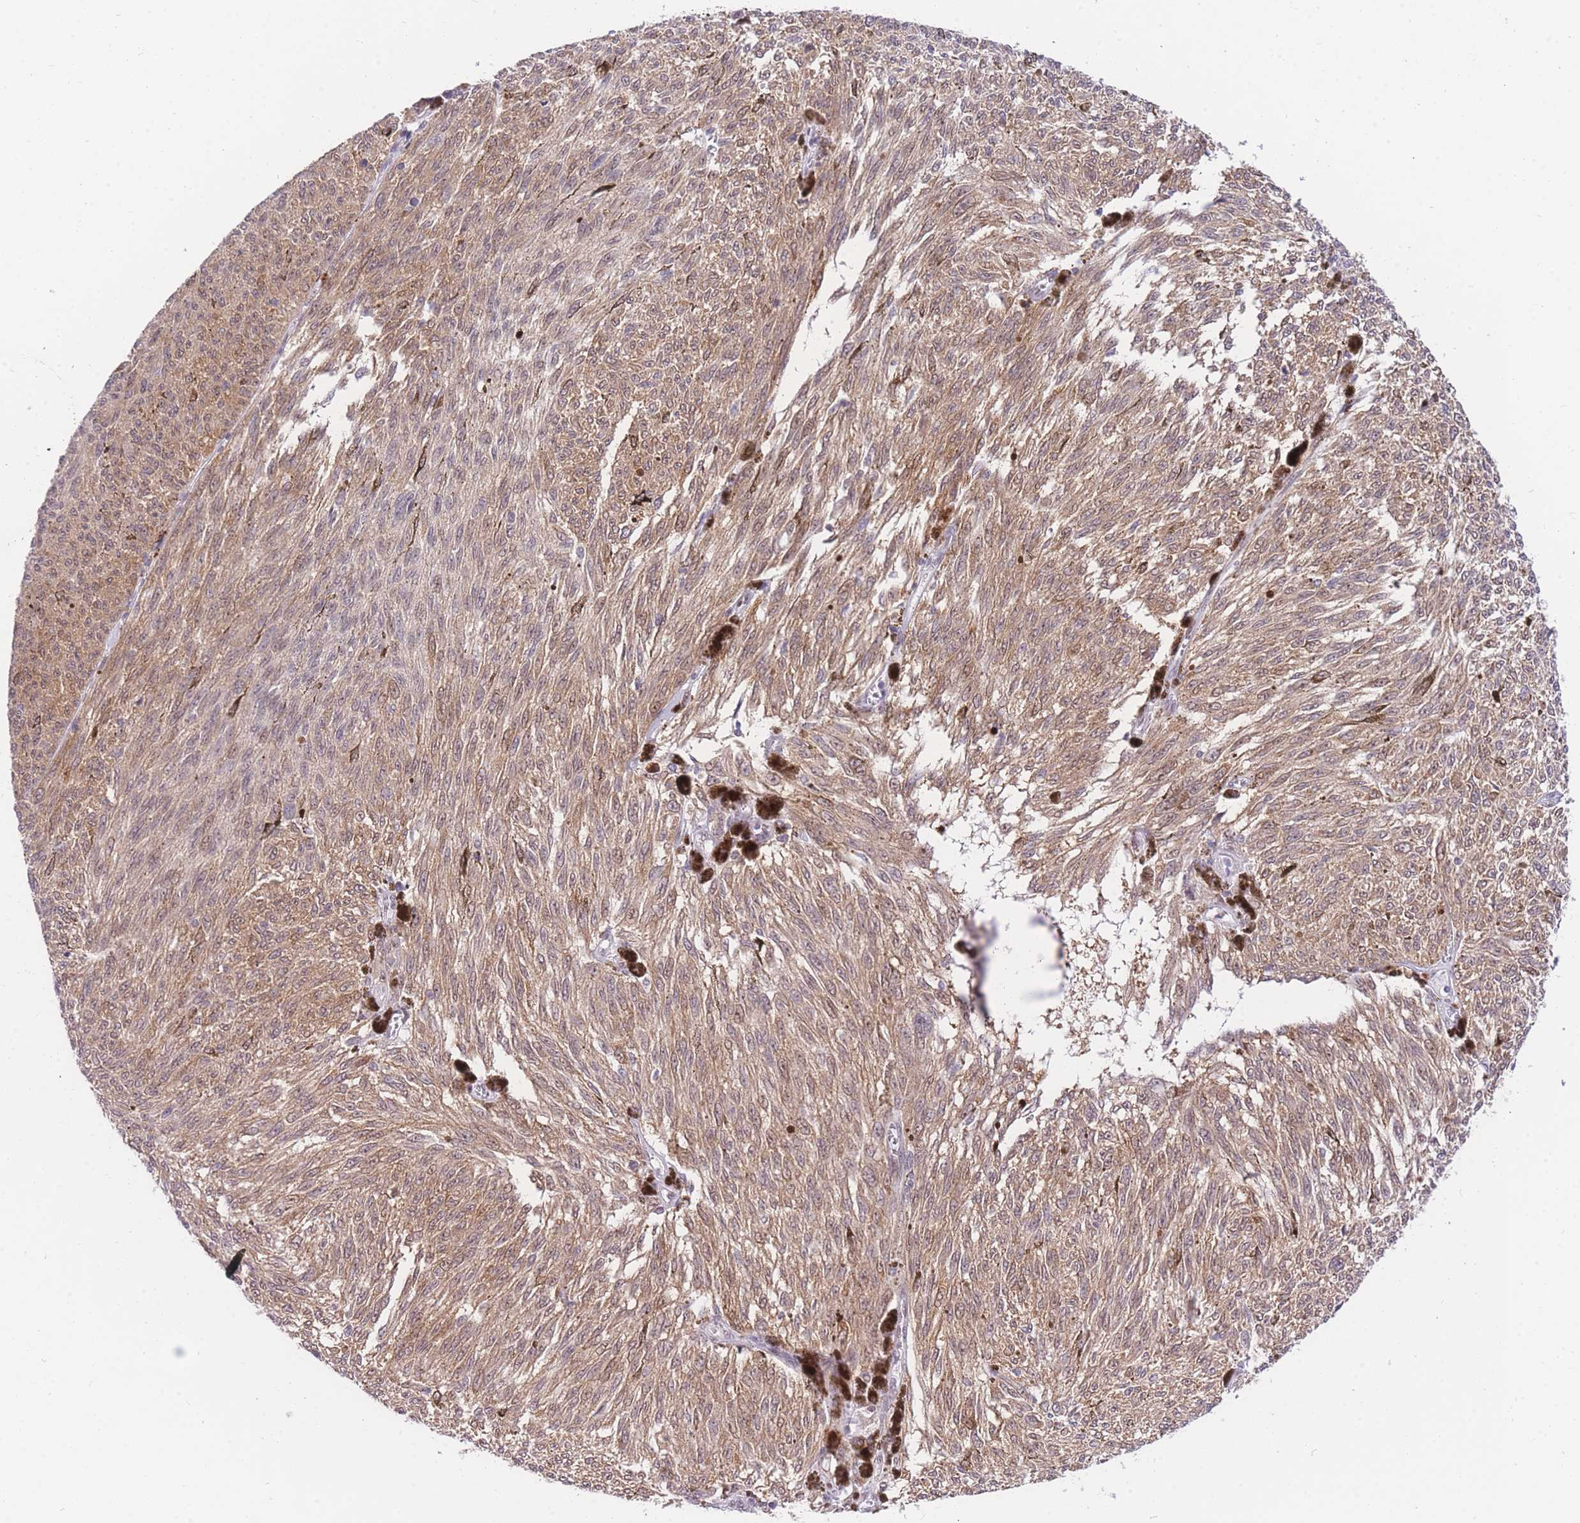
{"staining": {"intensity": "moderate", "quantity": ">75%", "location": "cytoplasmic/membranous,nuclear"}, "tissue": "melanoma", "cell_type": "Tumor cells", "image_type": "cancer", "snomed": [{"axis": "morphology", "description": "Malignant melanoma, NOS"}, {"axis": "topography", "description": "Skin"}], "caption": "Immunohistochemical staining of human melanoma displays medium levels of moderate cytoplasmic/membranous and nuclear protein expression in approximately >75% of tumor cells. (DAB (3,3'-diaminobenzidine) IHC, brown staining for protein, blue staining for nuclei).", "gene": "STK39", "patient": {"sex": "female", "age": 72}}